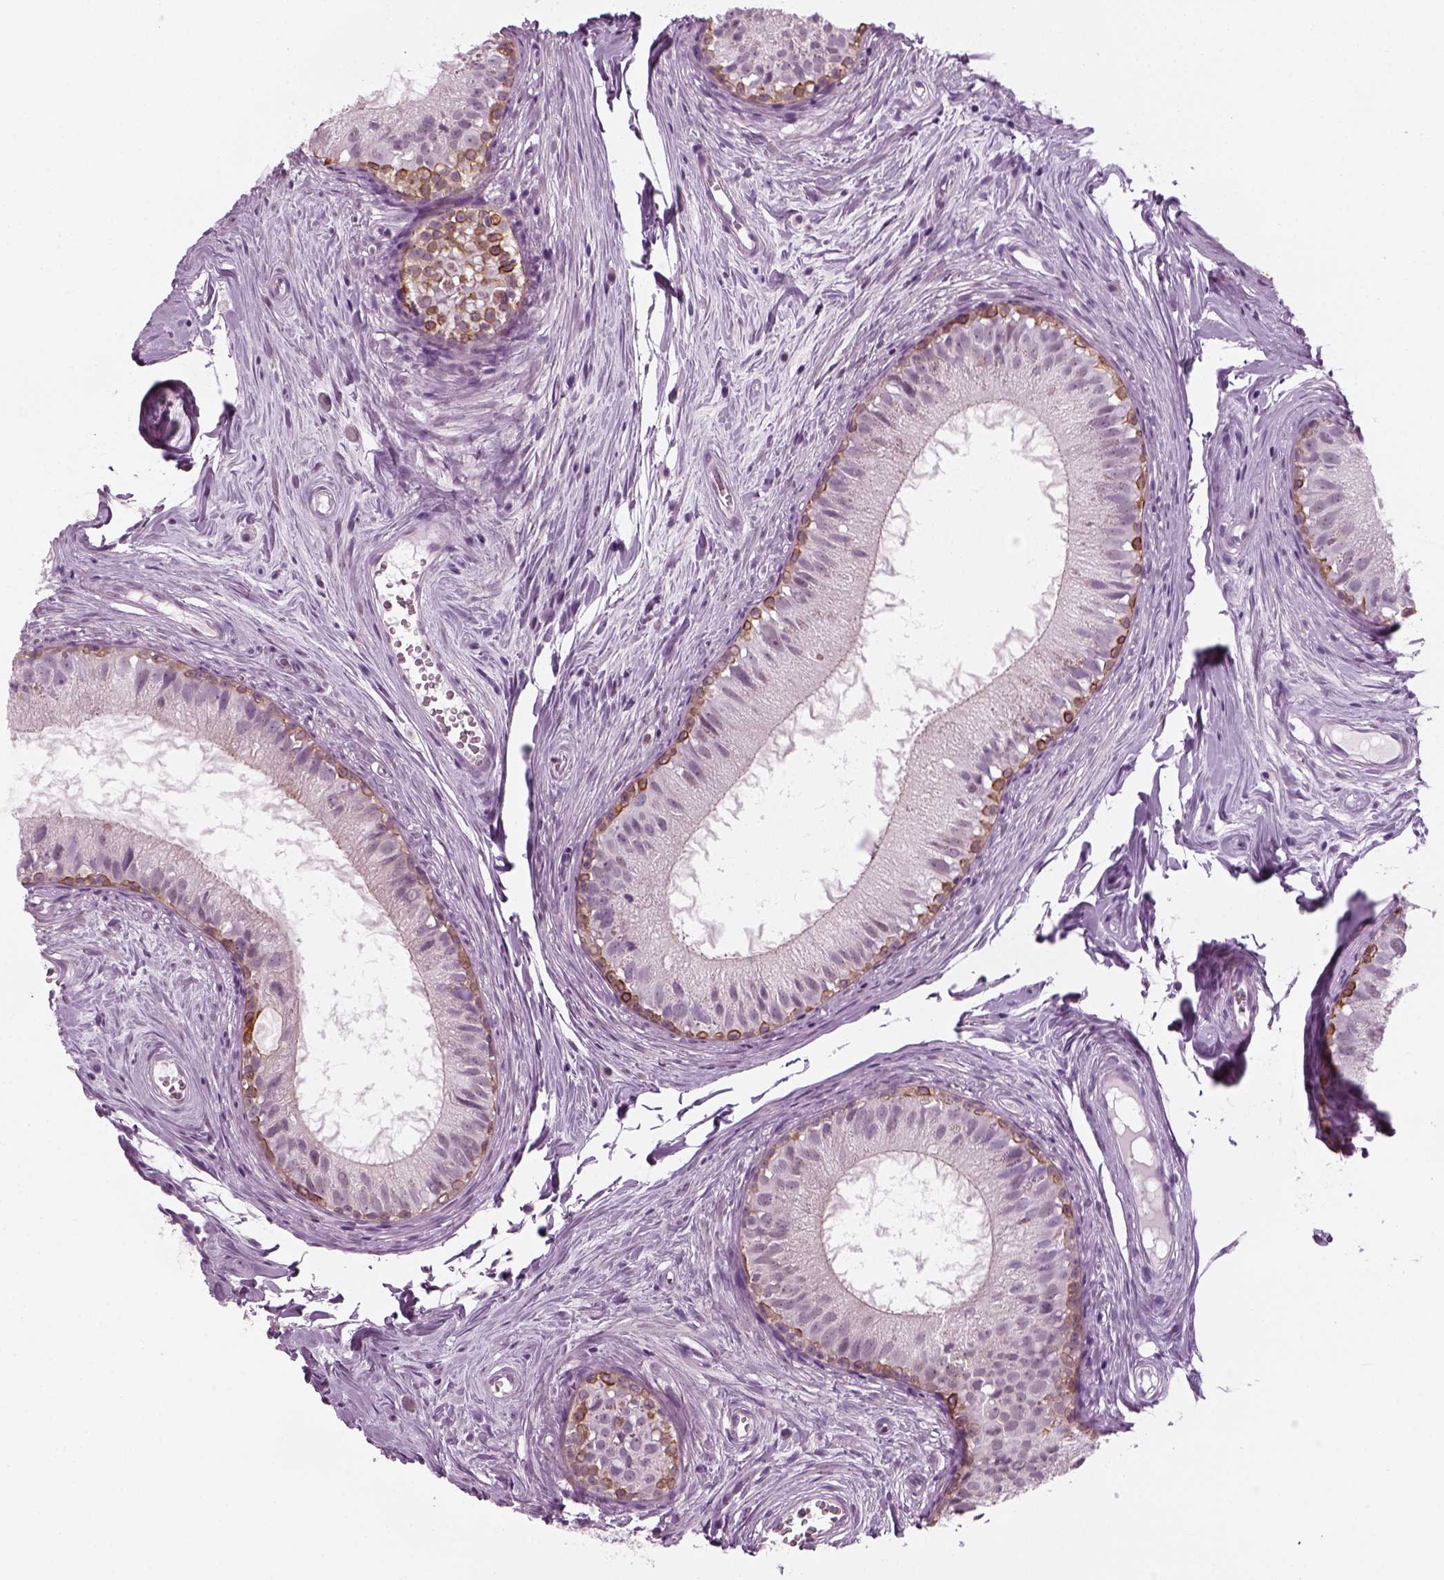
{"staining": {"intensity": "strong", "quantity": "<25%", "location": "cytoplasmic/membranous"}, "tissue": "epididymis", "cell_type": "Glandular cells", "image_type": "normal", "snomed": [{"axis": "morphology", "description": "Normal tissue, NOS"}, {"axis": "topography", "description": "Epididymis"}], "caption": "Immunohistochemical staining of normal human epididymis reveals <25% levels of strong cytoplasmic/membranous protein staining in about <25% of glandular cells.", "gene": "KRT75", "patient": {"sex": "male", "age": 45}}